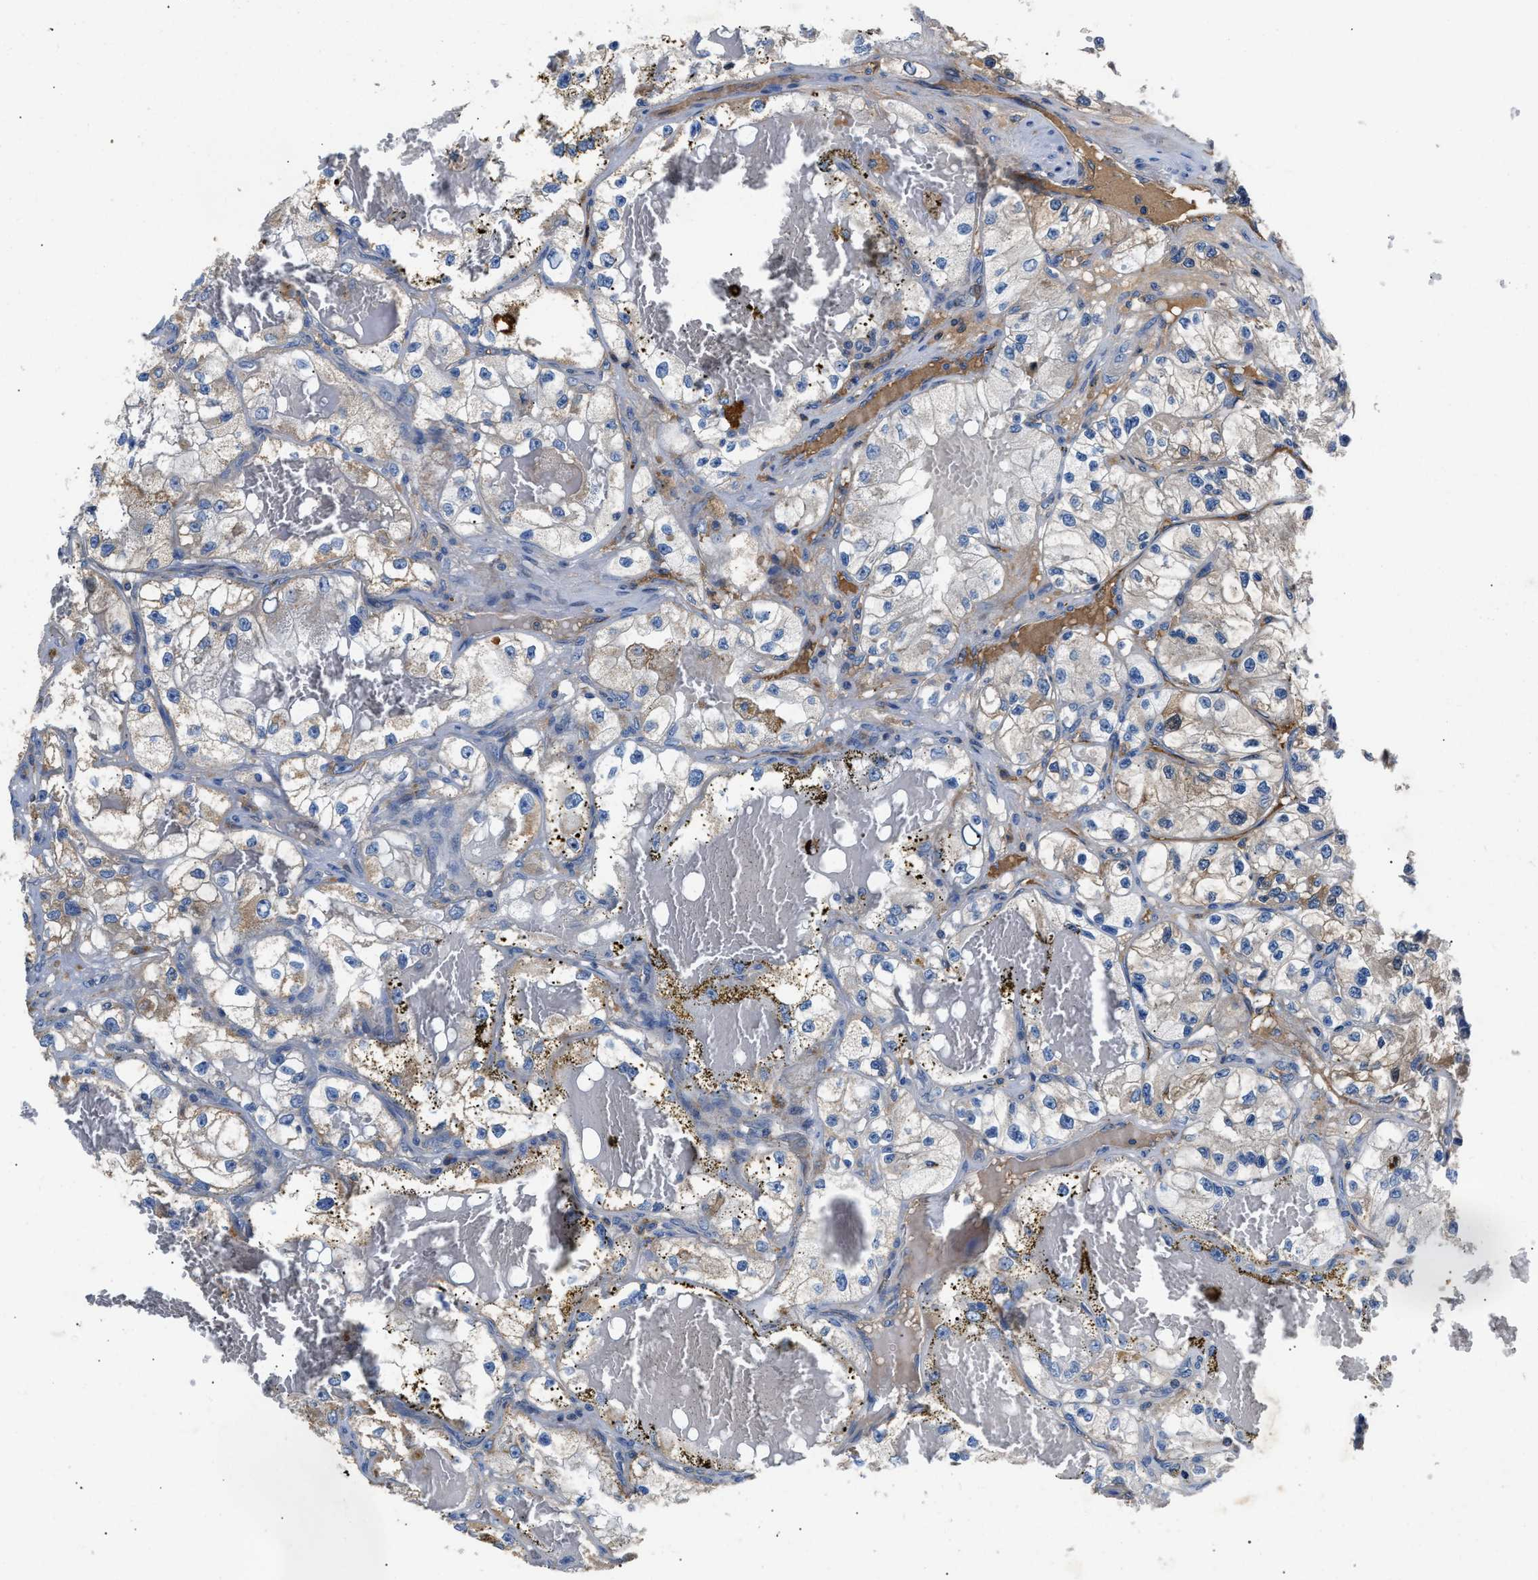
{"staining": {"intensity": "weak", "quantity": "<25%", "location": "cytoplasmic/membranous"}, "tissue": "renal cancer", "cell_type": "Tumor cells", "image_type": "cancer", "snomed": [{"axis": "morphology", "description": "Adenocarcinoma, NOS"}, {"axis": "topography", "description": "Kidney"}], "caption": "Photomicrograph shows no protein staining in tumor cells of renal cancer (adenocarcinoma) tissue.", "gene": "CCDC171", "patient": {"sex": "female", "age": 57}}